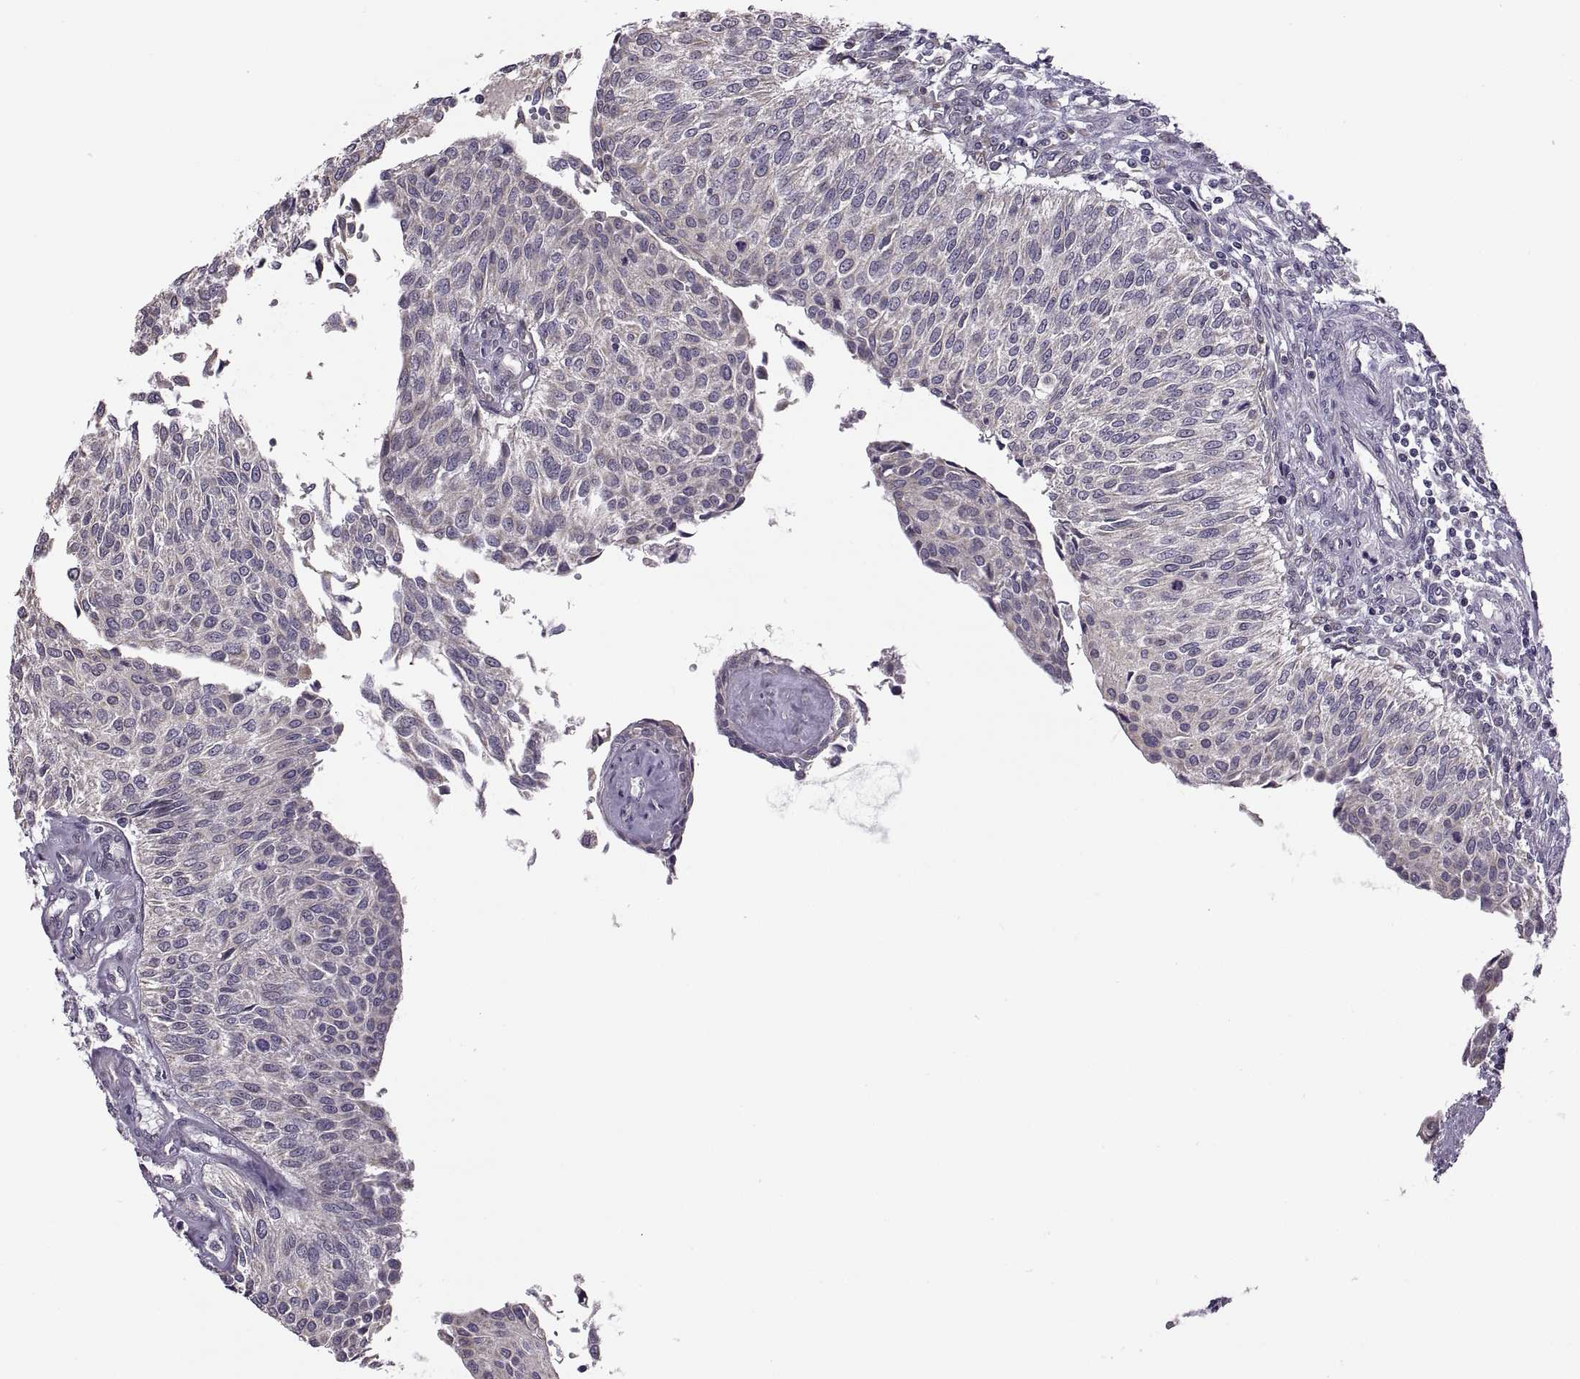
{"staining": {"intensity": "negative", "quantity": "none", "location": "none"}, "tissue": "urothelial cancer", "cell_type": "Tumor cells", "image_type": "cancer", "snomed": [{"axis": "morphology", "description": "Urothelial carcinoma, NOS"}, {"axis": "topography", "description": "Urinary bladder"}], "caption": "IHC of human transitional cell carcinoma displays no positivity in tumor cells. (DAB (3,3'-diaminobenzidine) immunohistochemistry (IHC) visualized using brightfield microscopy, high magnification).", "gene": "ACSBG2", "patient": {"sex": "male", "age": 55}}